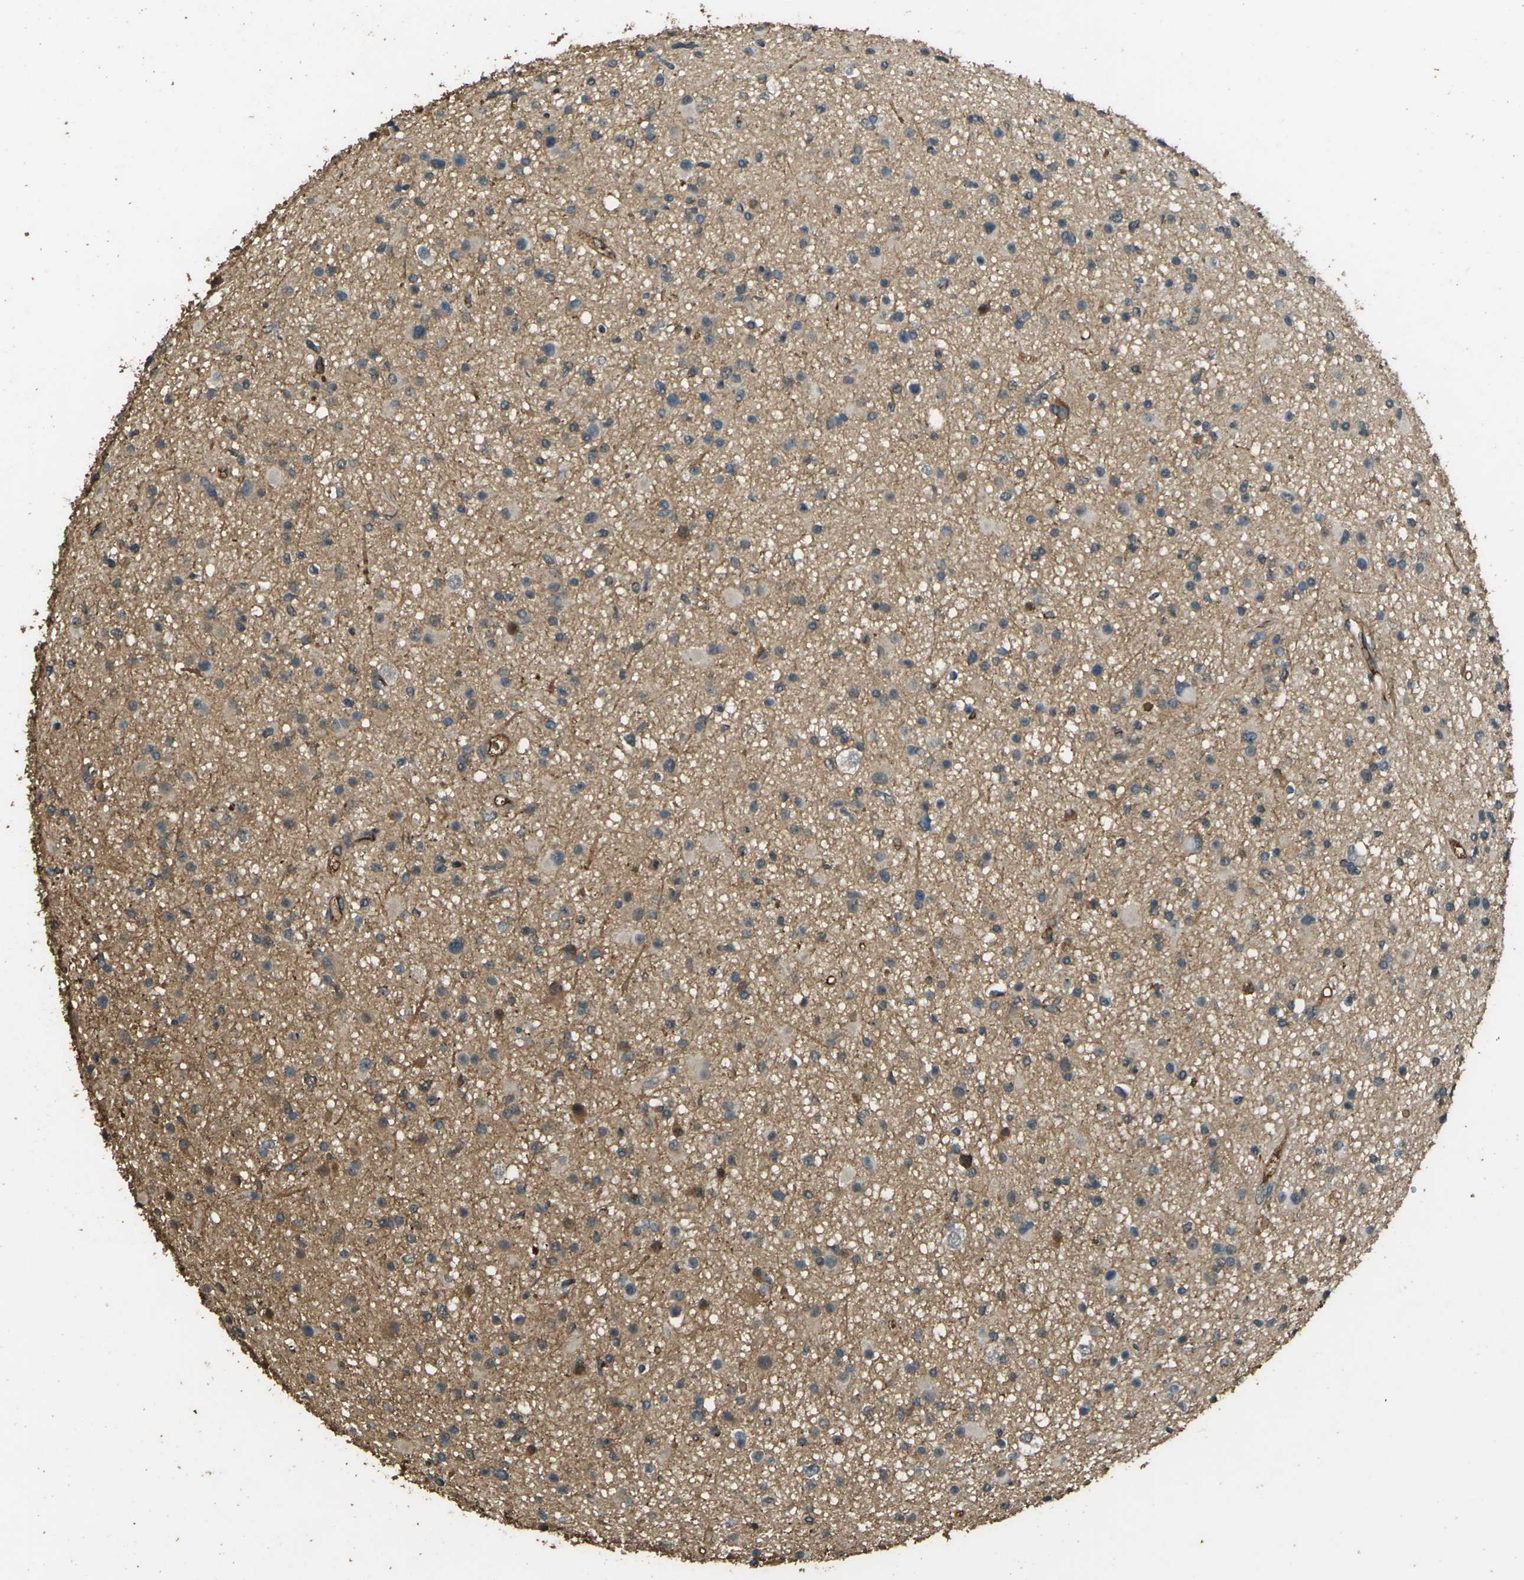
{"staining": {"intensity": "moderate", "quantity": ">75%", "location": "cytoplasmic/membranous"}, "tissue": "glioma", "cell_type": "Tumor cells", "image_type": "cancer", "snomed": [{"axis": "morphology", "description": "Glioma, malignant, High grade"}, {"axis": "topography", "description": "Brain"}], "caption": "DAB immunohistochemical staining of high-grade glioma (malignant) demonstrates moderate cytoplasmic/membranous protein positivity in about >75% of tumor cells.", "gene": "CYP1B1", "patient": {"sex": "male", "age": 33}}